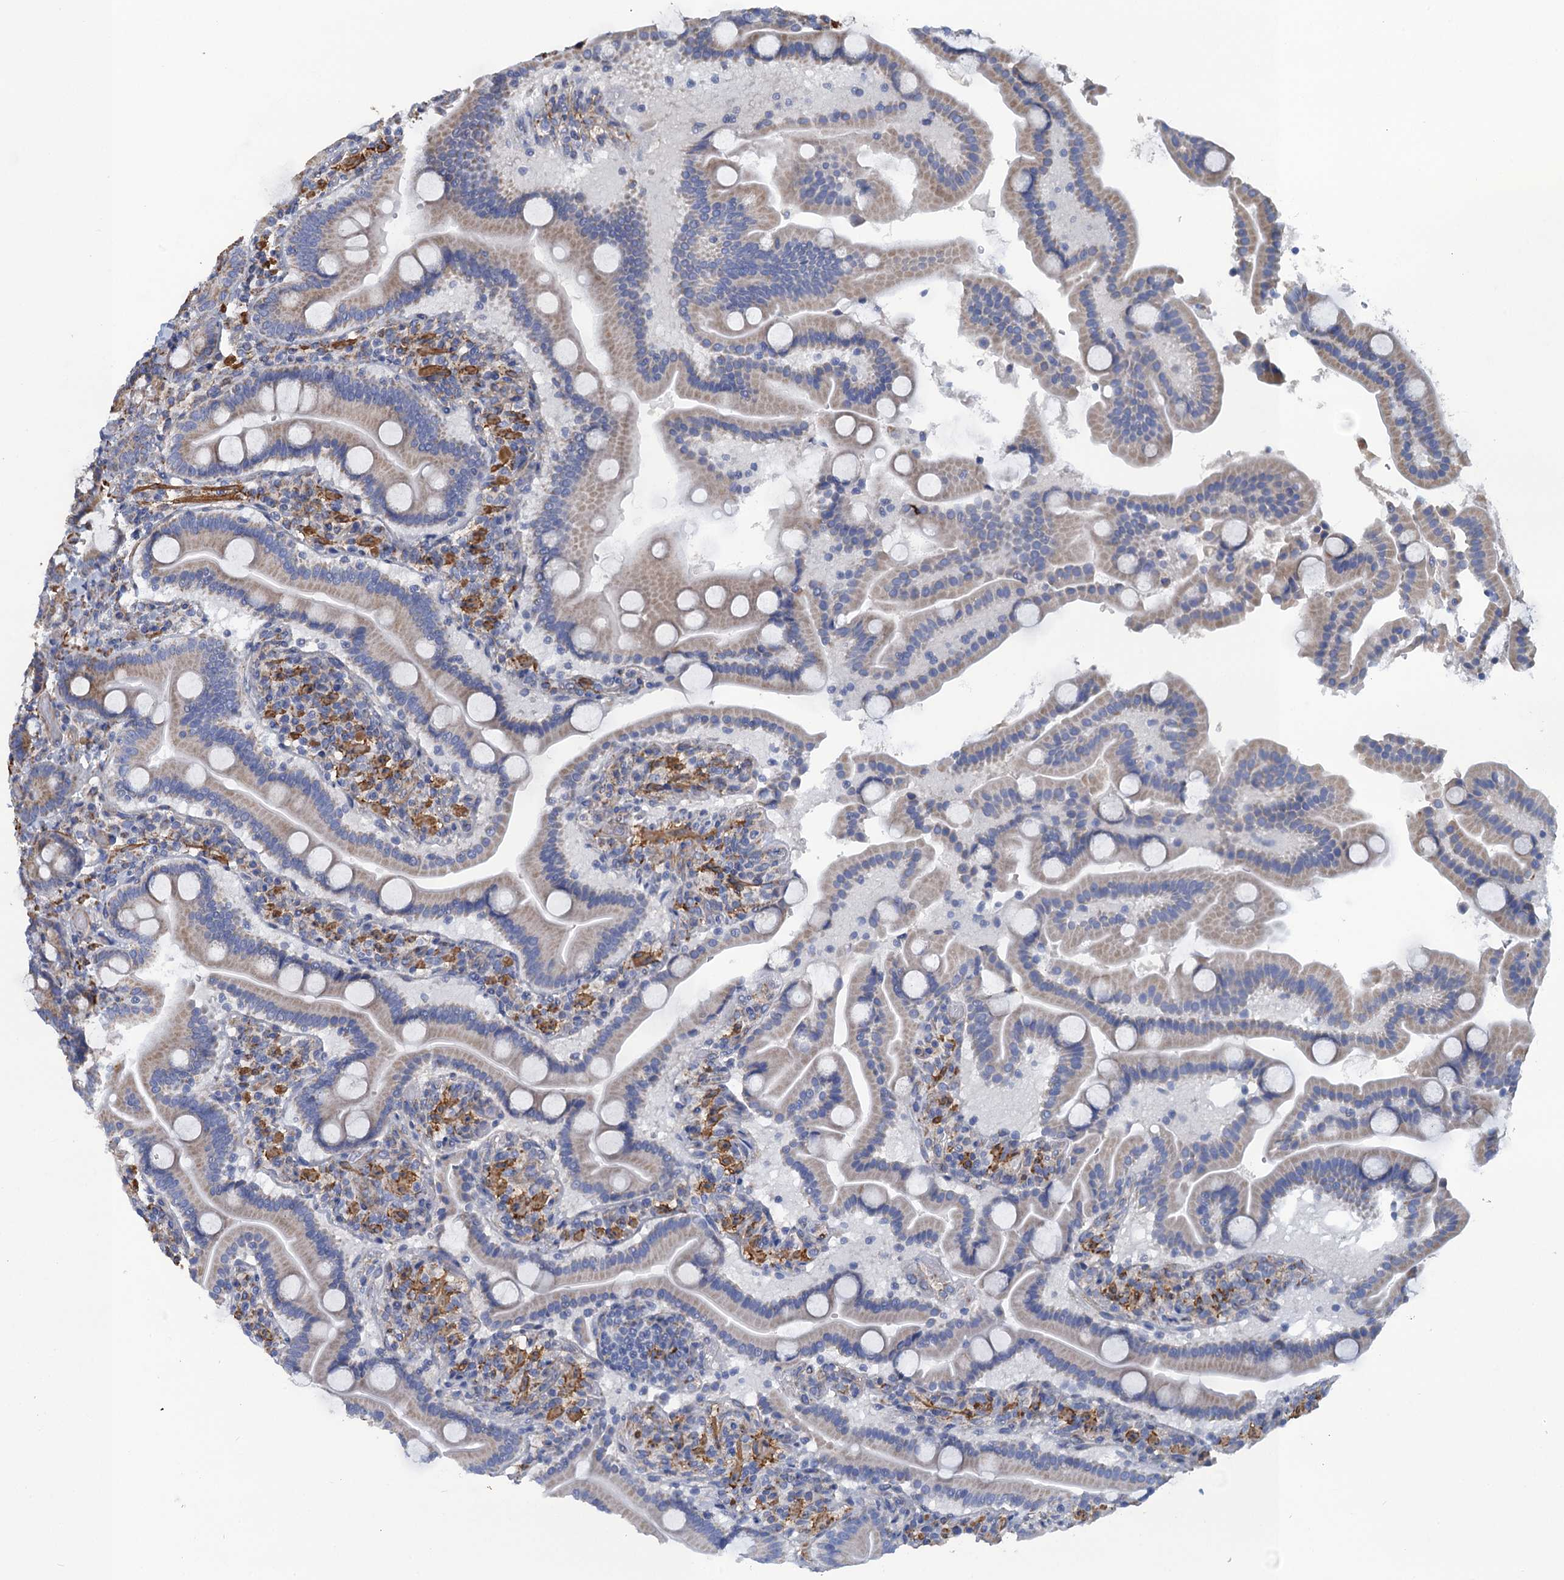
{"staining": {"intensity": "moderate", "quantity": "<25%", "location": "cytoplasmic/membranous"}, "tissue": "duodenum", "cell_type": "Glandular cells", "image_type": "normal", "snomed": [{"axis": "morphology", "description": "Normal tissue, NOS"}, {"axis": "topography", "description": "Duodenum"}], "caption": "This photomicrograph shows IHC staining of benign duodenum, with low moderate cytoplasmic/membranous expression in approximately <25% of glandular cells.", "gene": "ENSG00000260643", "patient": {"sex": "male", "age": 55}}